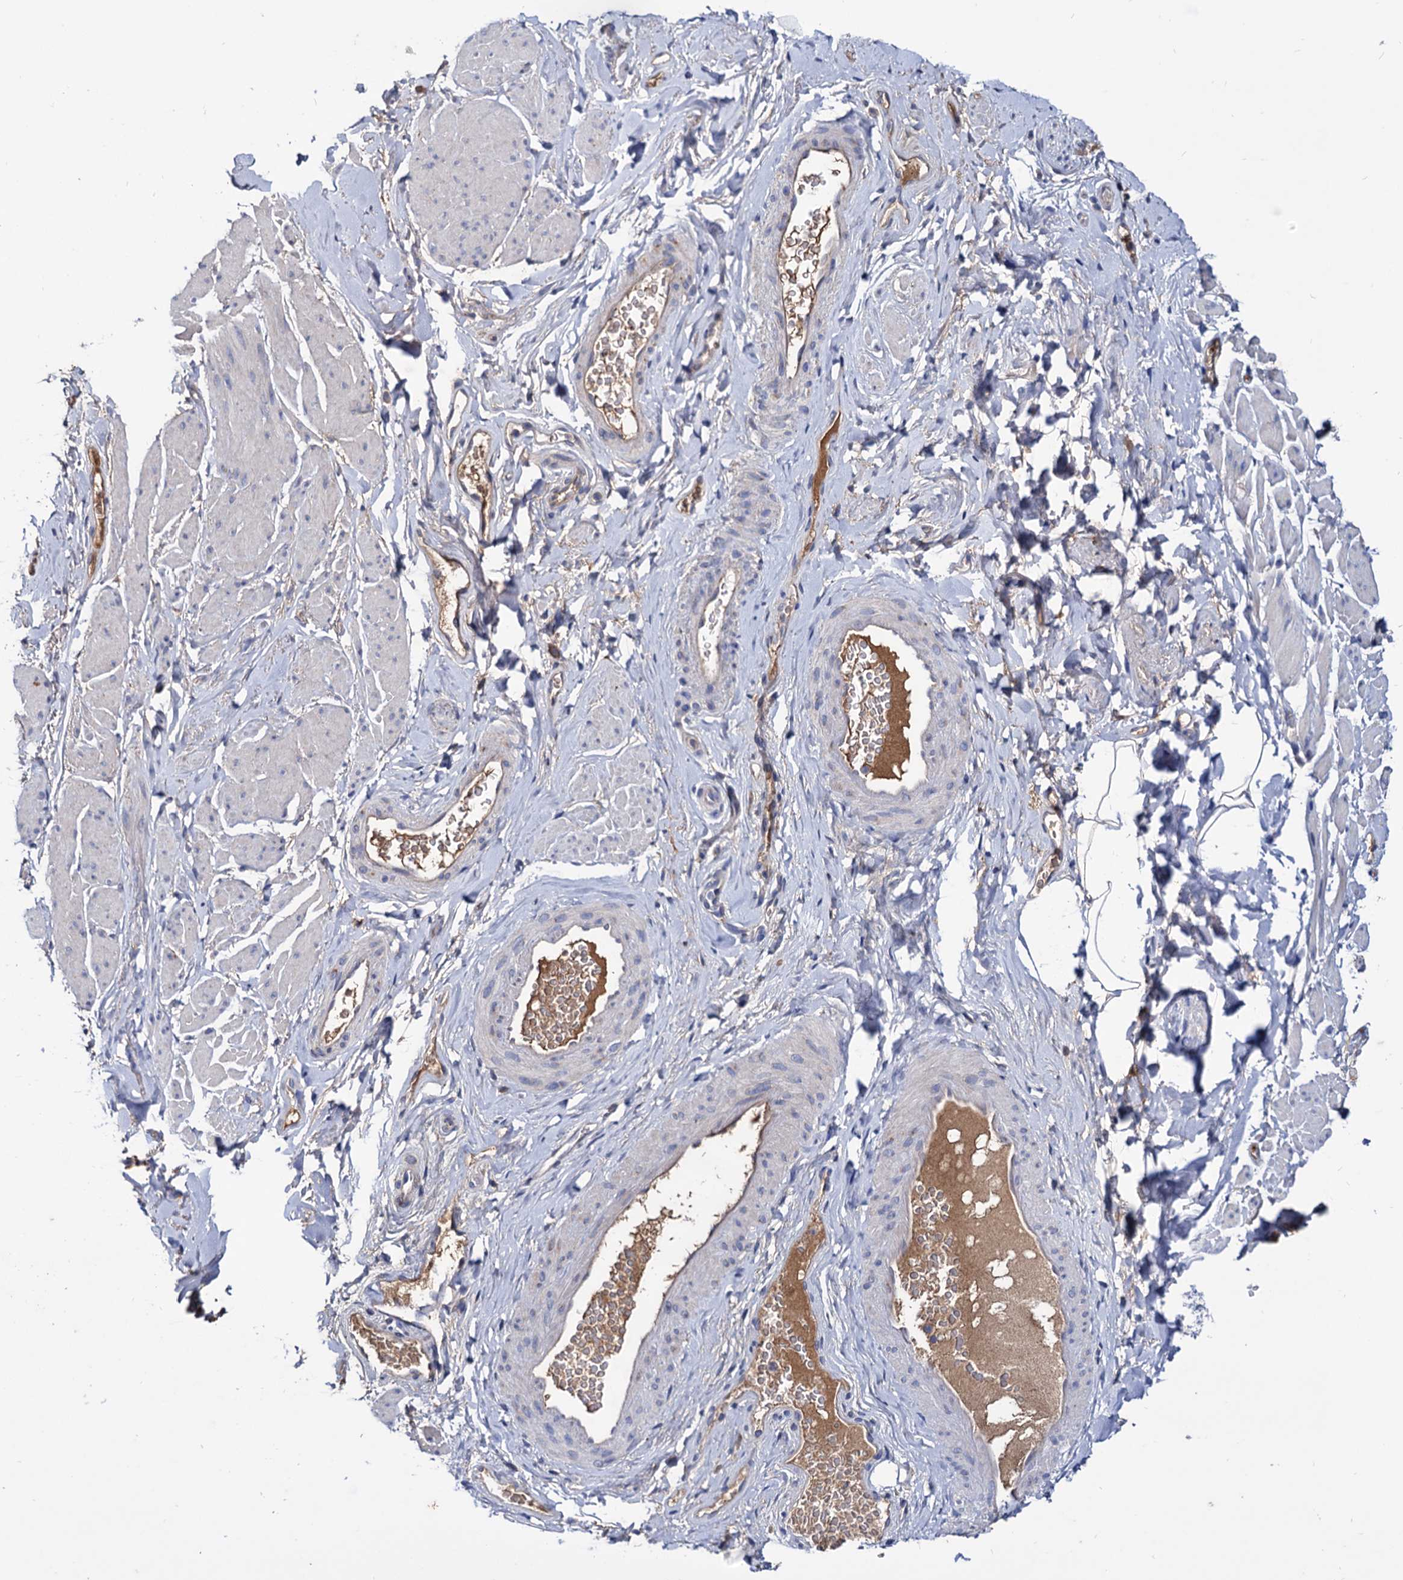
{"staining": {"intensity": "negative", "quantity": "none", "location": "none"}, "tissue": "smooth muscle", "cell_type": "Smooth muscle cells", "image_type": "normal", "snomed": [{"axis": "morphology", "description": "Normal tissue, NOS"}, {"axis": "topography", "description": "Smooth muscle"}, {"axis": "topography", "description": "Peripheral nerve tissue"}], "caption": "A high-resolution histopathology image shows IHC staining of benign smooth muscle, which reveals no significant expression in smooth muscle cells. (DAB (3,3'-diaminobenzidine) immunohistochemistry (IHC) with hematoxylin counter stain).", "gene": "NPAS4", "patient": {"sex": "male", "age": 69}}